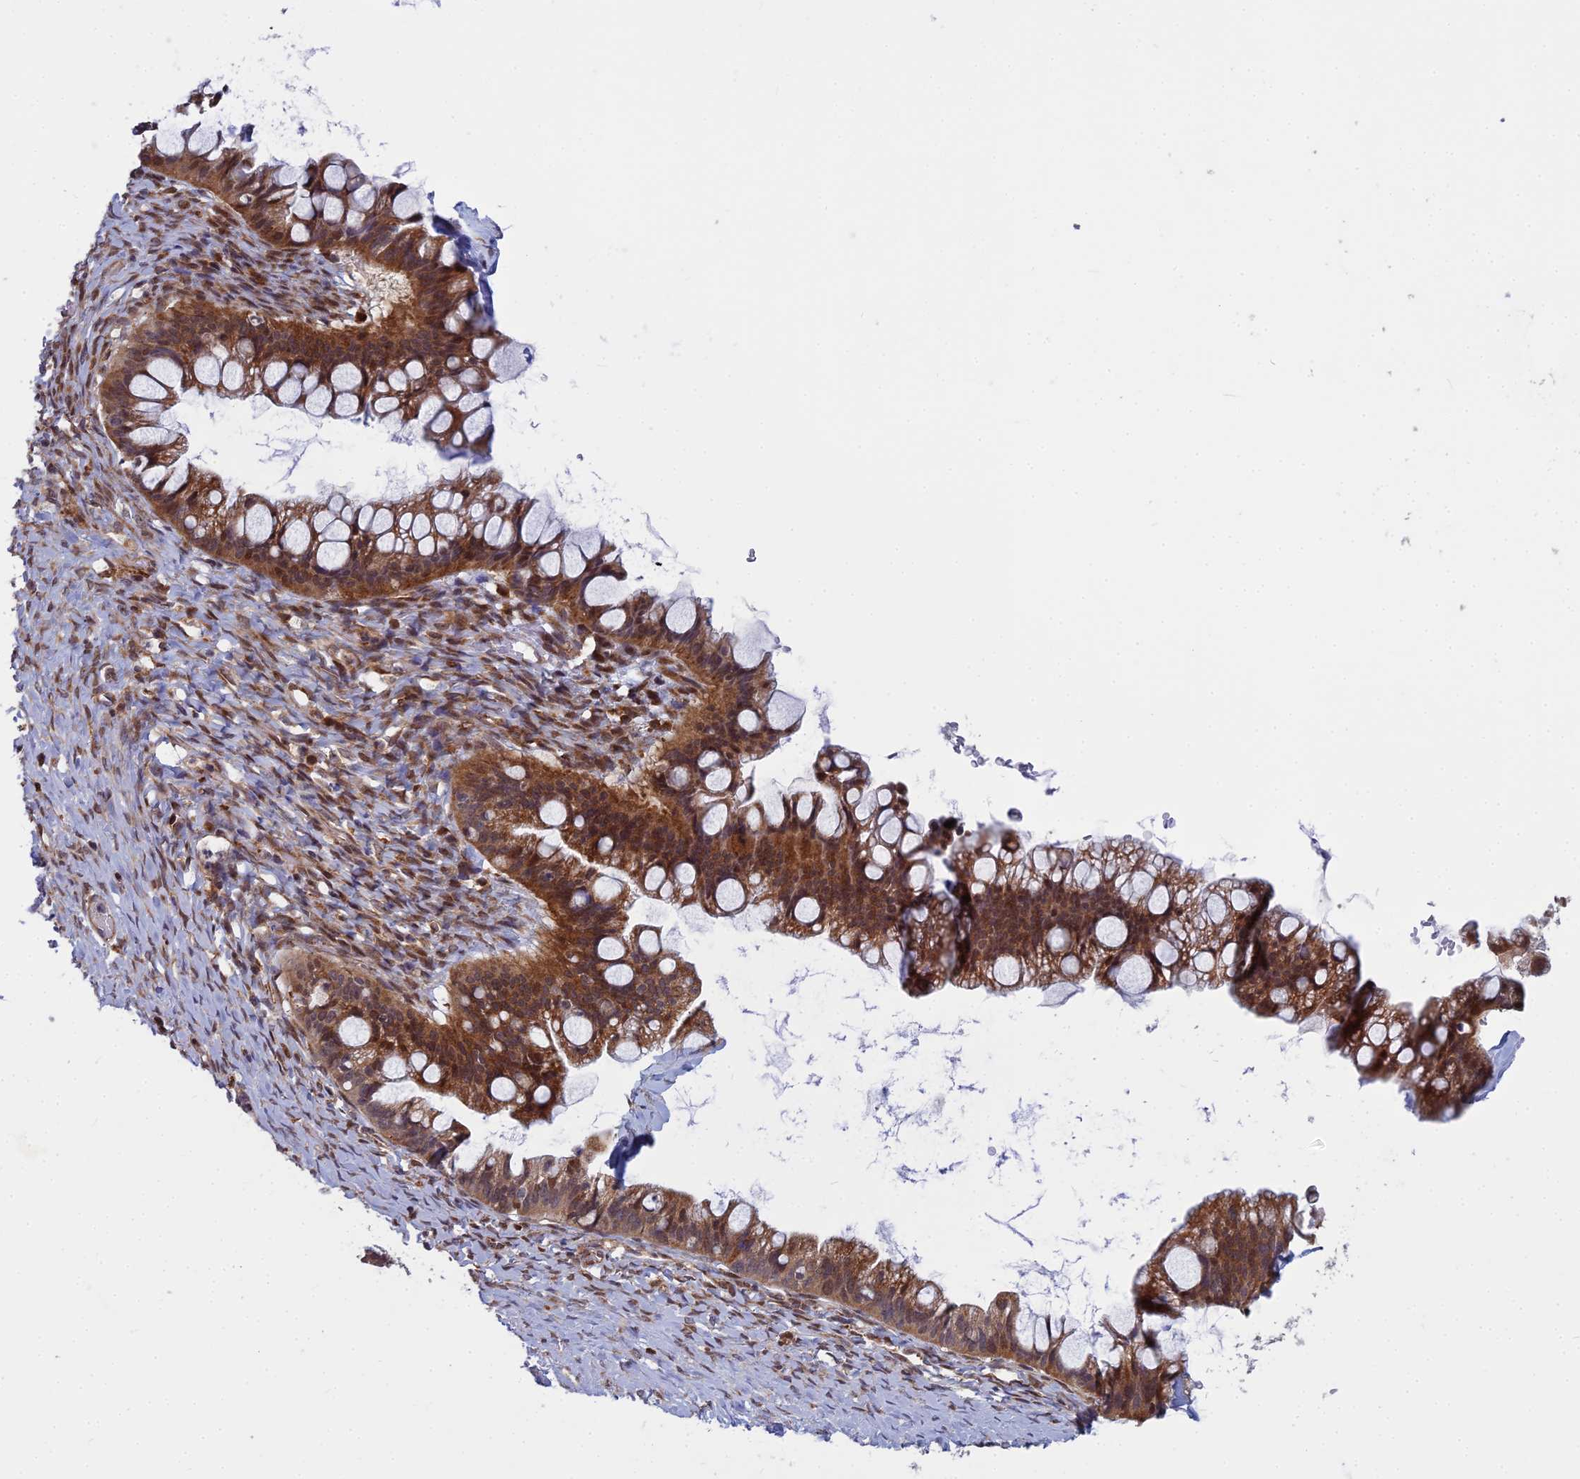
{"staining": {"intensity": "strong", "quantity": ">75%", "location": "cytoplasmic/membranous,nuclear"}, "tissue": "ovarian cancer", "cell_type": "Tumor cells", "image_type": "cancer", "snomed": [{"axis": "morphology", "description": "Cystadenocarcinoma, mucinous, NOS"}, {"axis": "topography", "description": "Ovary"}], "caption": "DAB immunohistochemical staining of ovarian mucinous cystadenocarcinoma demonstrates strong cytoplasmic/membranous and nuclear protein positivity in approximately >75% of tumor cells. (DAB IHC, brown staining for protein, blue staining for nuclei).", "gene": "COMMD2", "patient": {"sex": "female", "age": 73}}